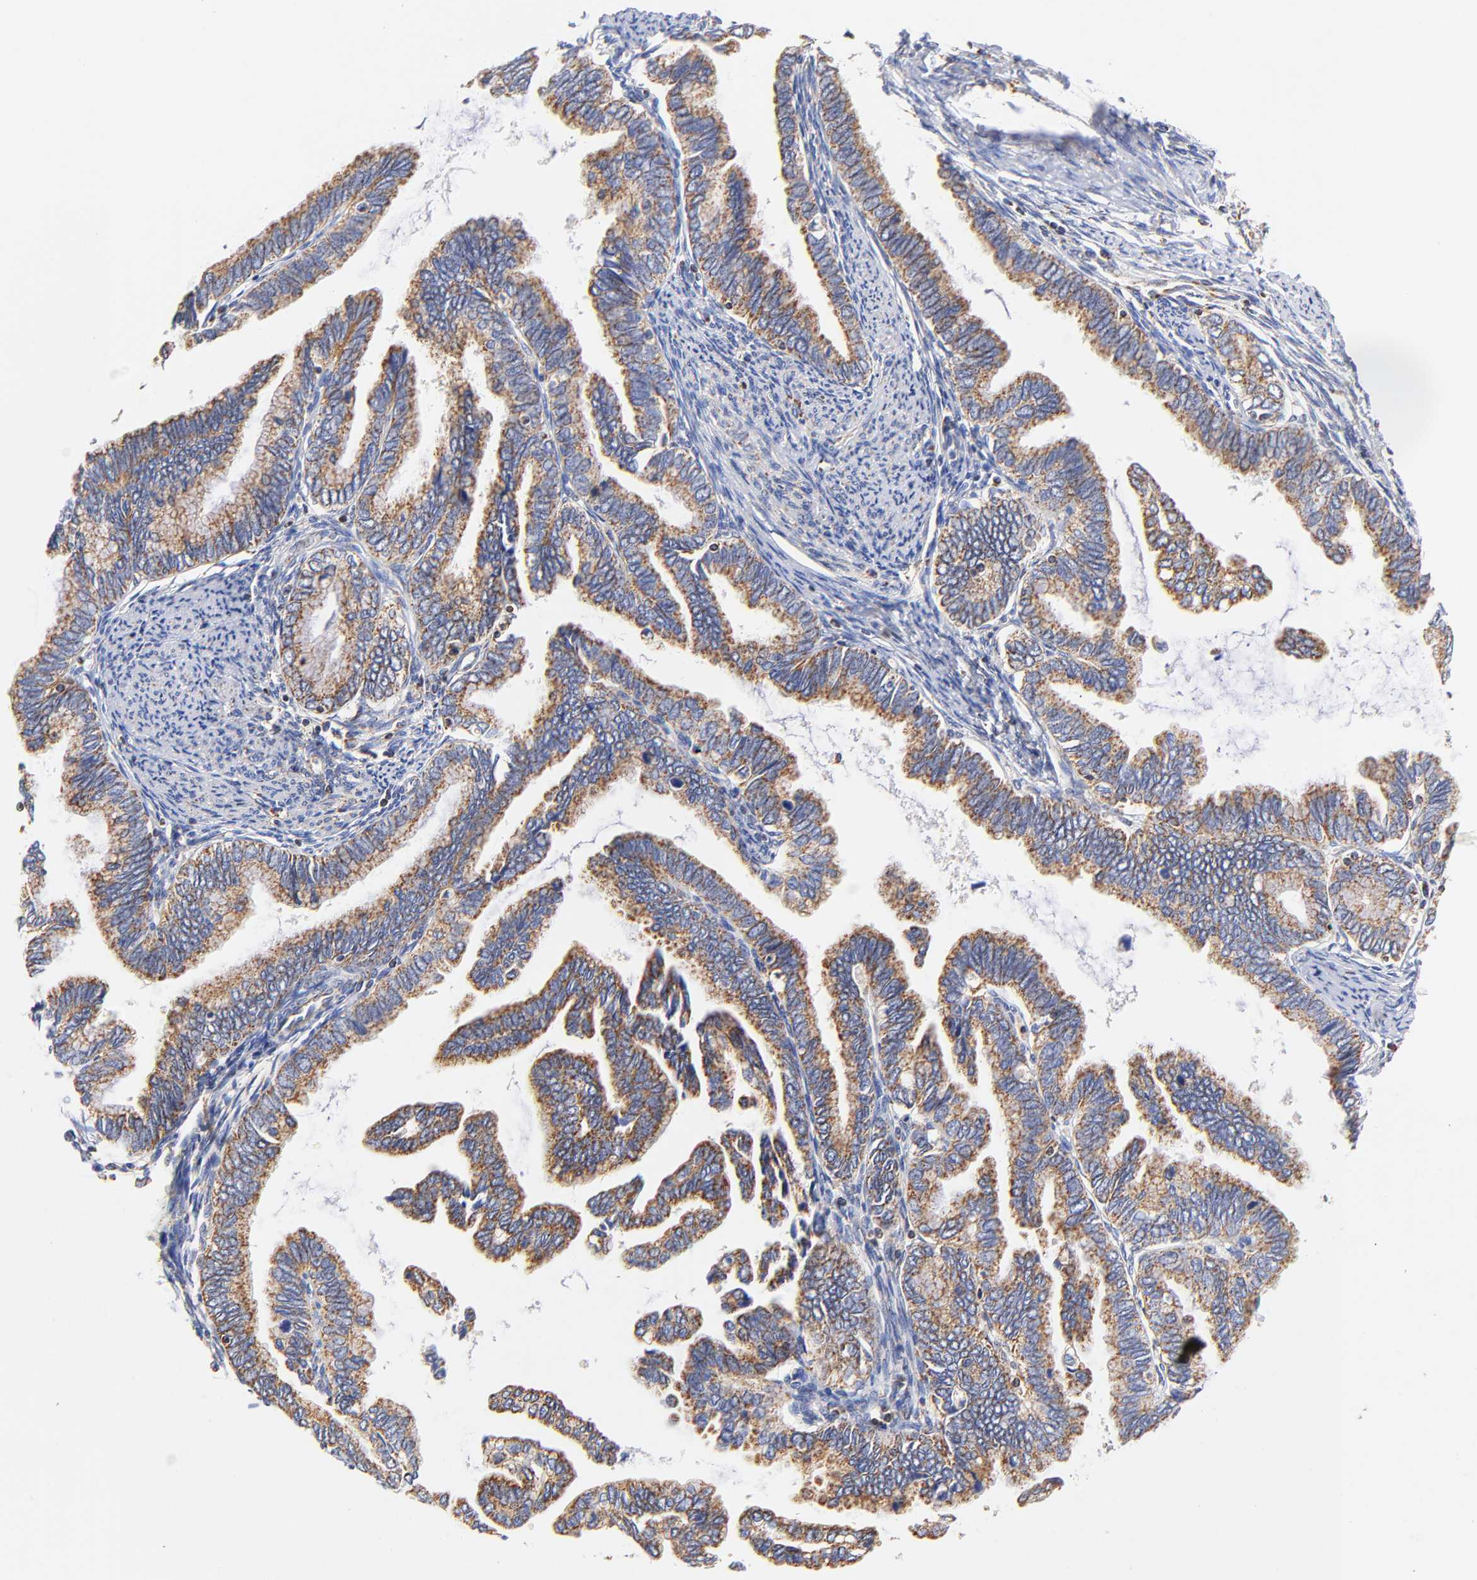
{"staining": {"intensity": "moderate", "quantity": "25%-75%", "location": "cytoplasmic/membranous"}, "tissue": "cervical cancer", "cell_type": "Tumor cells", "image_type": "cancer", "snomed": [{"axis": "morphology", "description": "Adenocarcinoma, NOS"}, {"axis": "topography", "description": "Cervix"}], "caption": "Immunohistochemical staining of adenocarcinoma (cervical) exhibits medium levels of moderate cytoplasmic/membranous protein staining in about 25%-75% of tumor cells. (brown staining indicates protein expression, while blue staining denotes nuclei).", "gene": "ATP5F1D", "patient": {"sex": "female", "age": 49}}